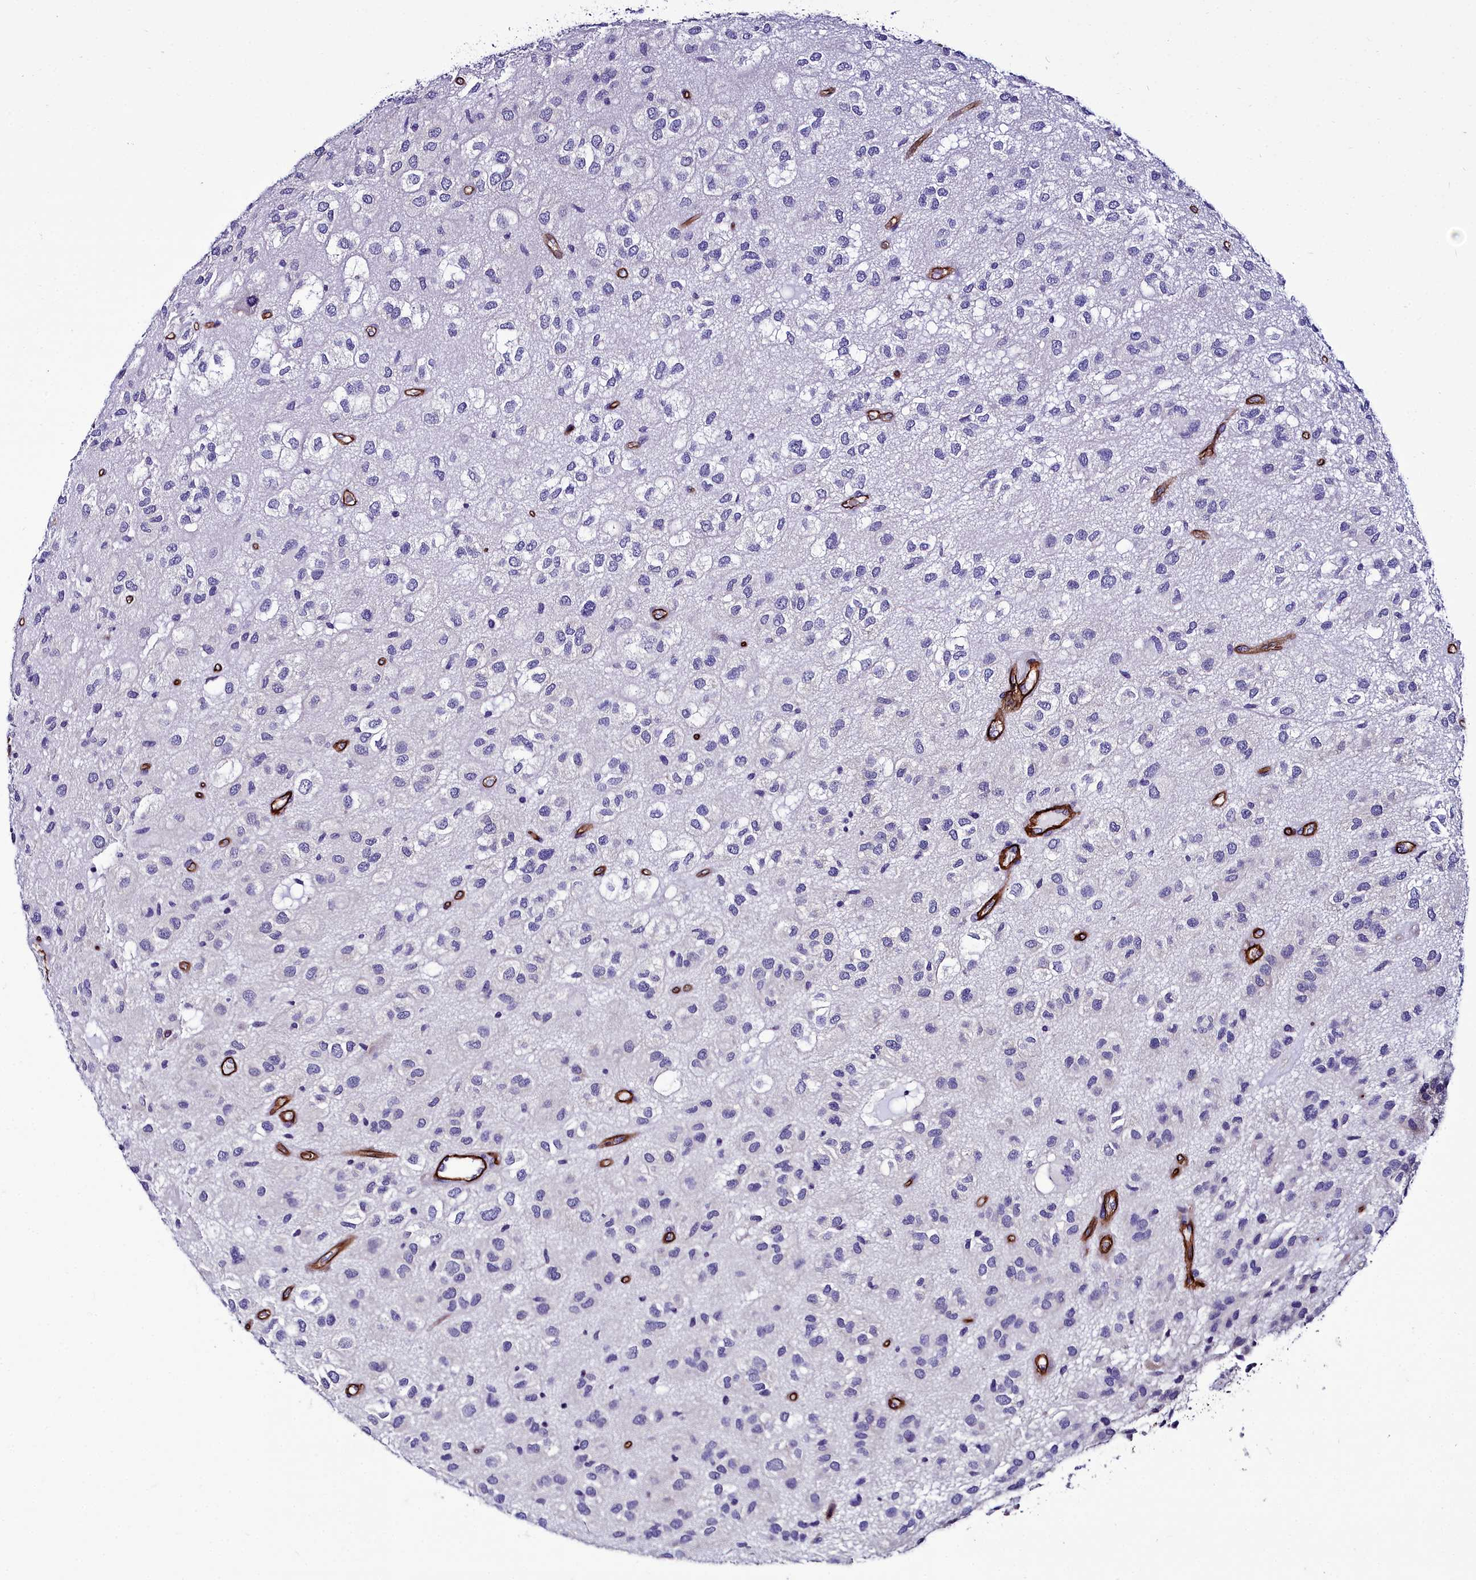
{"staining": {"intensity": "negative", "quantity": "none", "location": "none"}, "tissue": "glioma", "cell_type": "Tumor cells", "image_type": "cancer", "snomed": [{"axis": "morphology", "description": "Glioma, malignant, Low grade"}, {"axis": "topography", "description": "Brain"}], "caption": "Tumor cells show no significant expression in glioma.", "gene": "CYP4F11", "patient": {"sex": "male", "age": 66}}